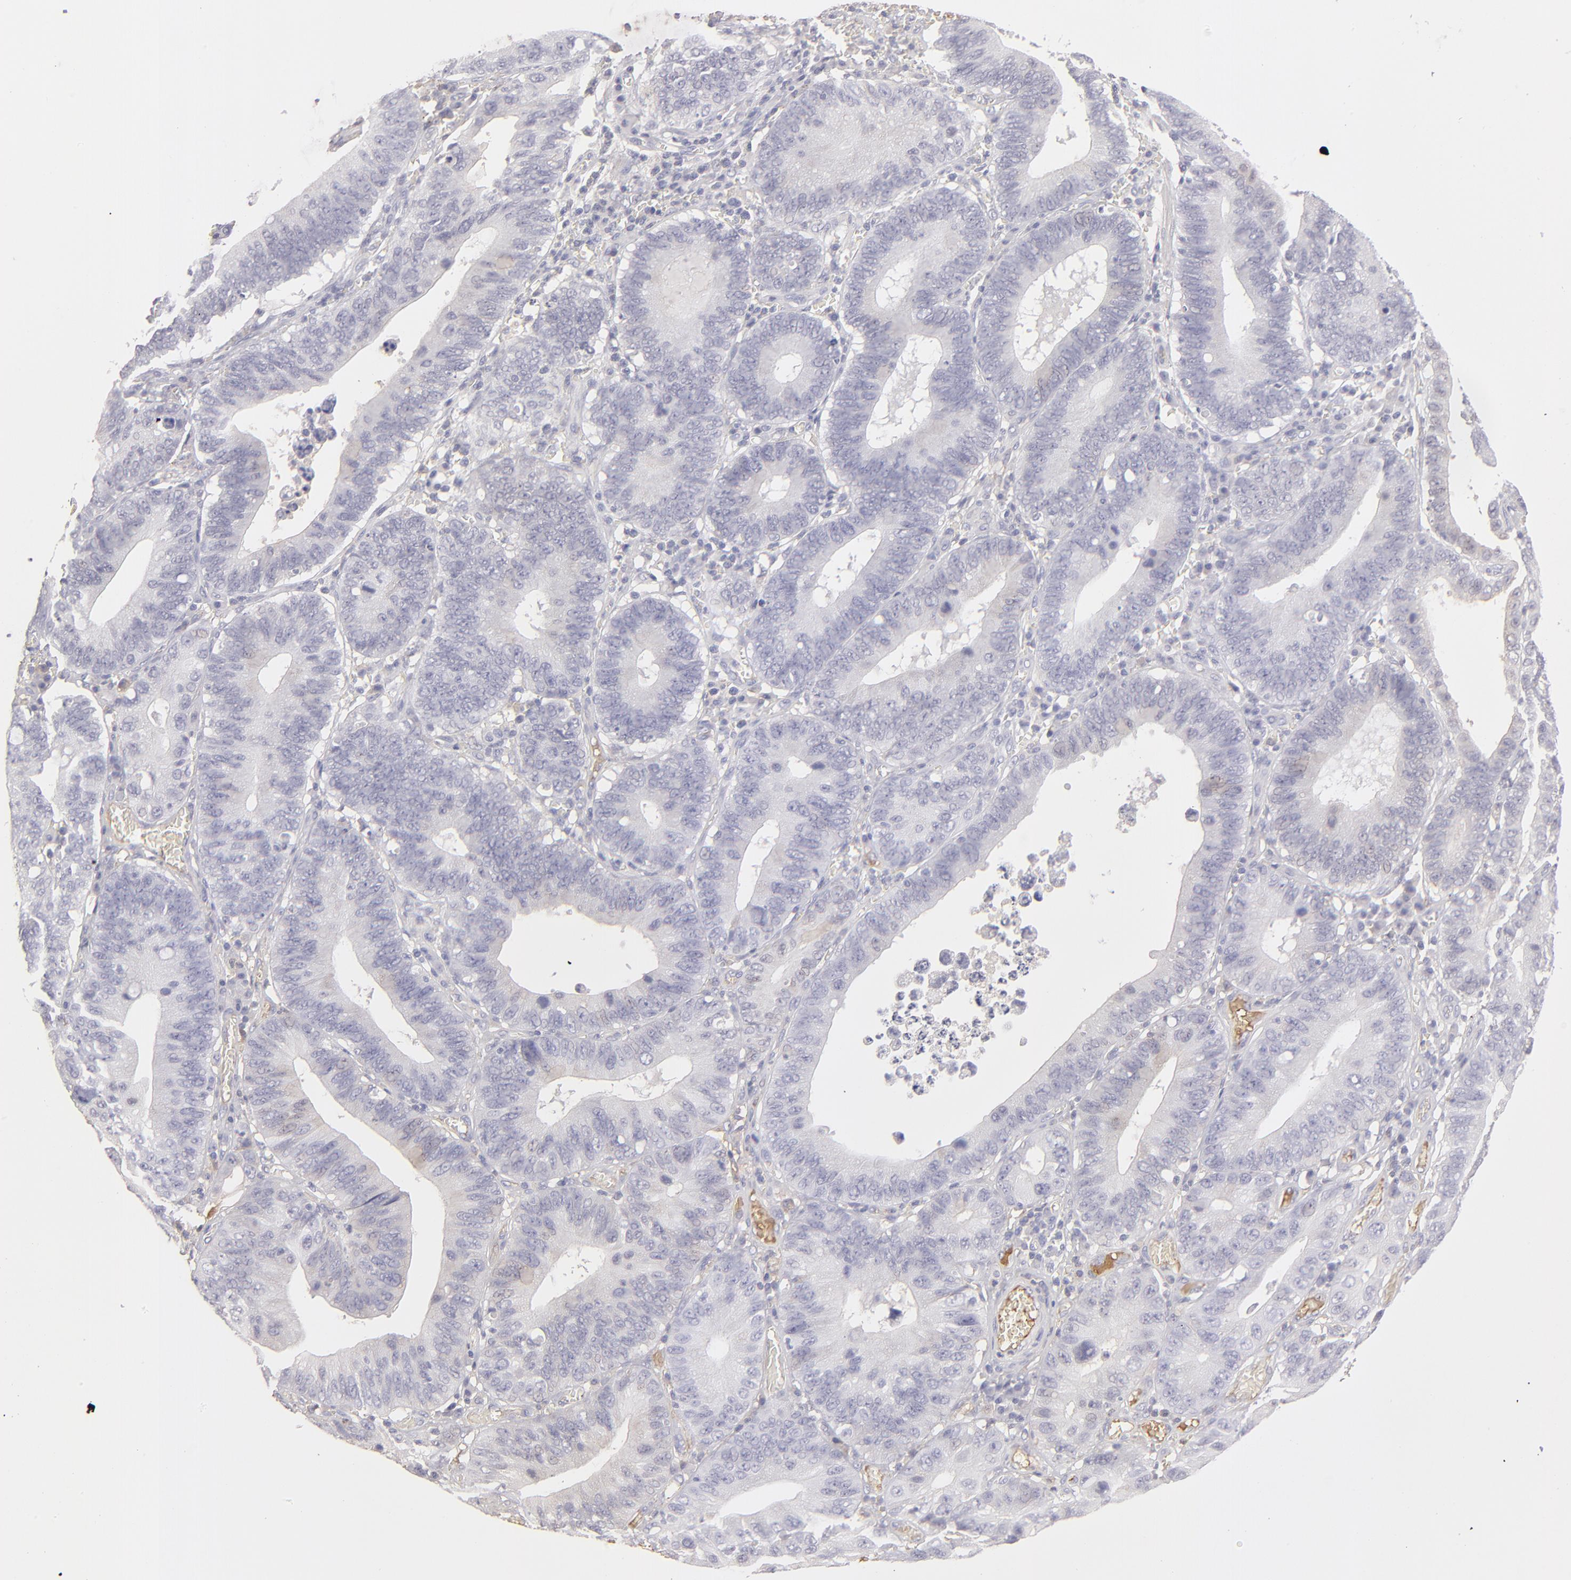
{"staining": {"intensity": "negative", "quantity": "none", "location": "none"}, "tissue": "stomach cancer", "cell_type": "Tumor cells", "image_type": "cancer", "snomed": [{"axis": "morphology", "description": "Adenocarcinoma, NOS"}, {"axis": "topography", "description": "Stomach"}, {"axis": "topography", "description": "Gastric cardia"}], "caption": "Immunohistochemical staining of human stomach adenocarcinoma reveals no significant staining in tumor cells. (Brightfield microscopy of DAB IHC at high magnification).", "gene": "ABCC4", "patient": {"sex": "male", "age": 59}}